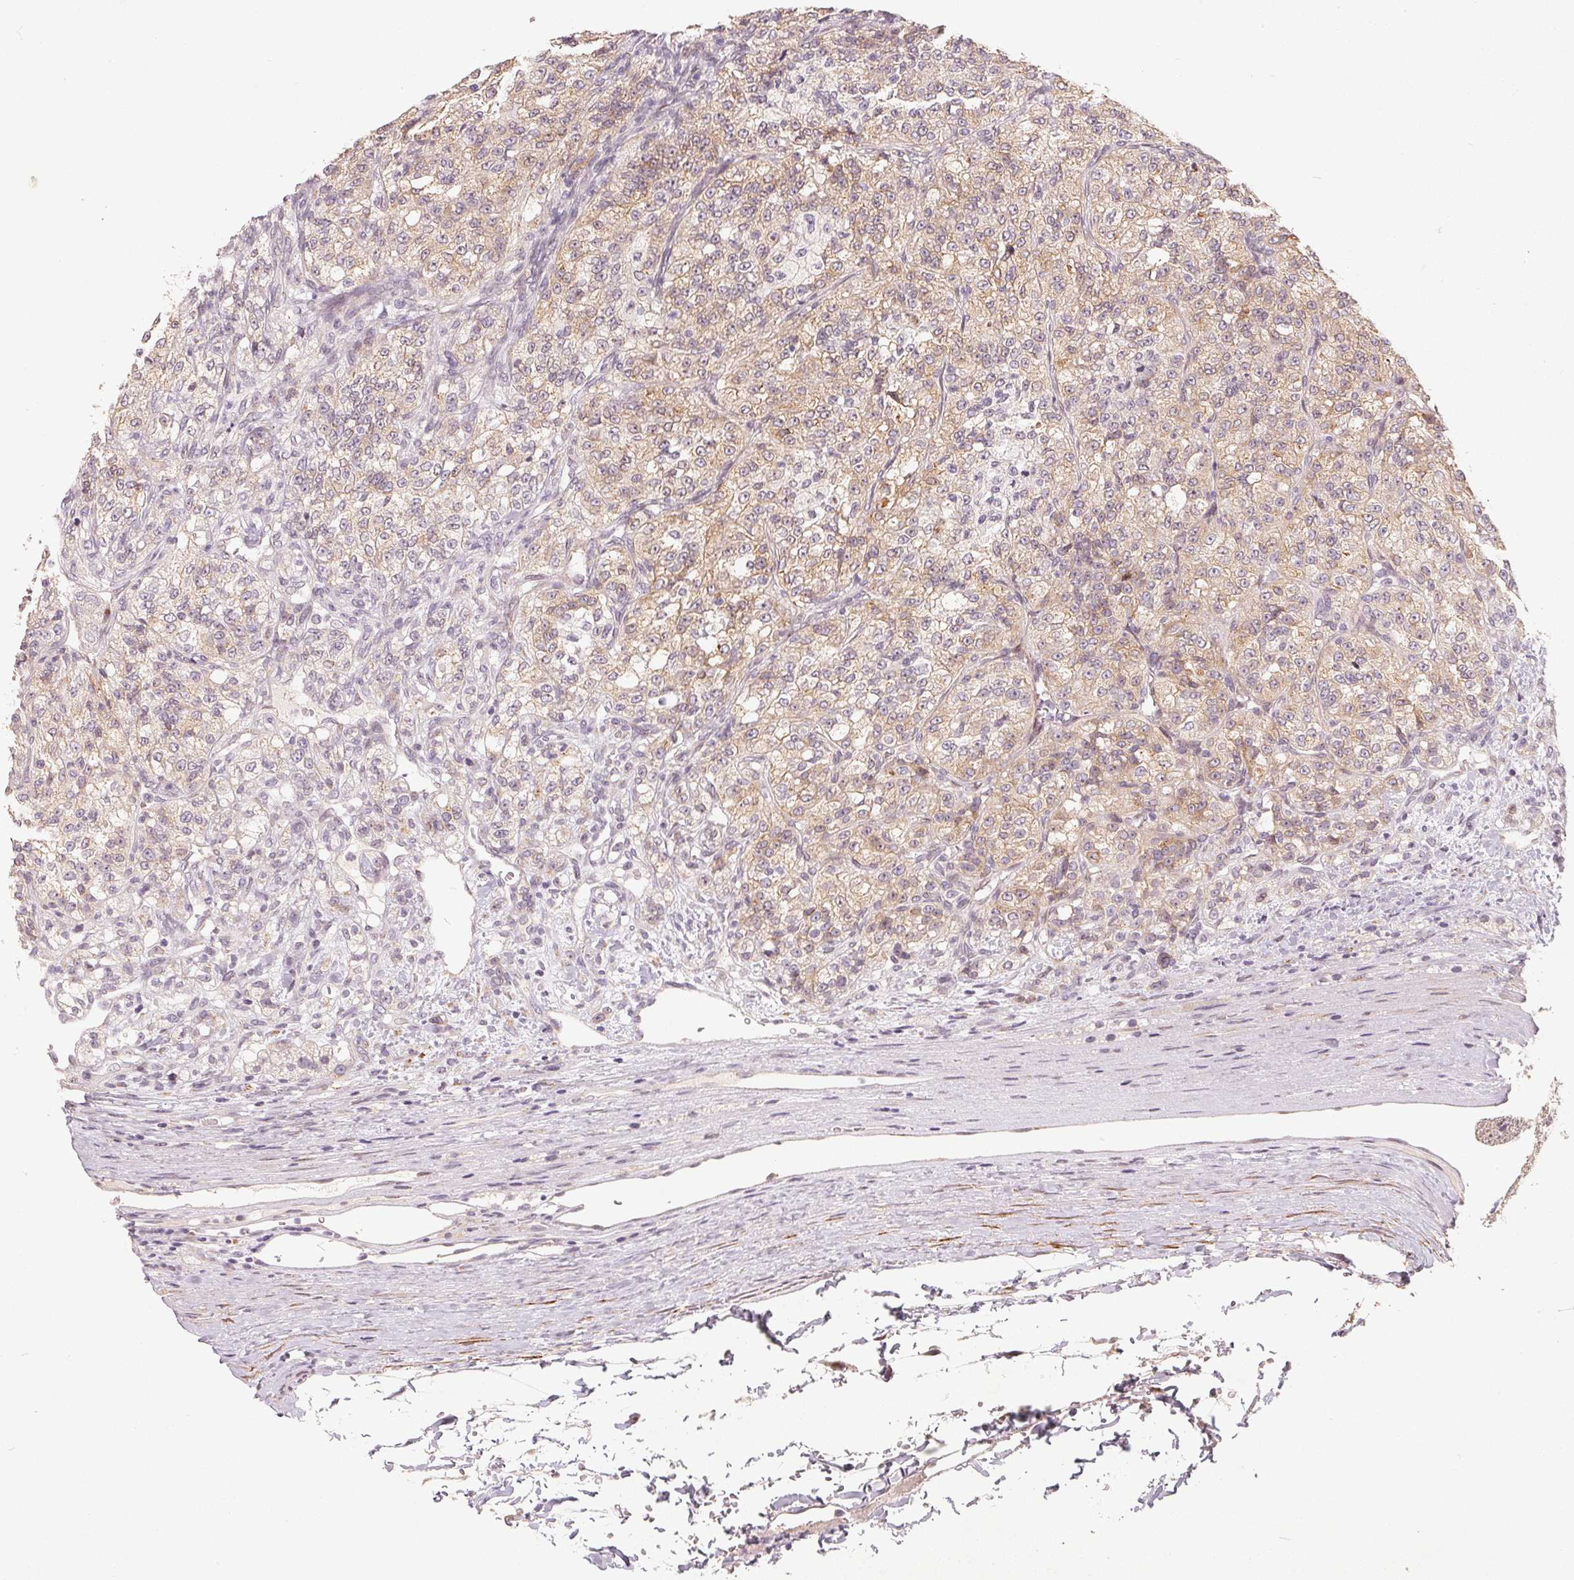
{"staining": {"intensity": "weak", "quantity": "25%-75%", "location": "cytoplasmic/membranous"}, "tissue": "renal cancer", "cell_type": "Tumor cells", "image_type": "cancer", "snomed": [{"axis": "morphology", "description": "Adenocarcinoma, NOS"}, {"axis": "topography", "description": "Kidney"}], "caption": "Immunohistochemistry (IHC) of human adenocarcinoma (renal) exhibits low levels of weak cytoplasmic/membranous positivity in about 25%-75% of tumor cells.", "gene": "TMSB15B", "patient": {"sex": "female", "age": 63}}